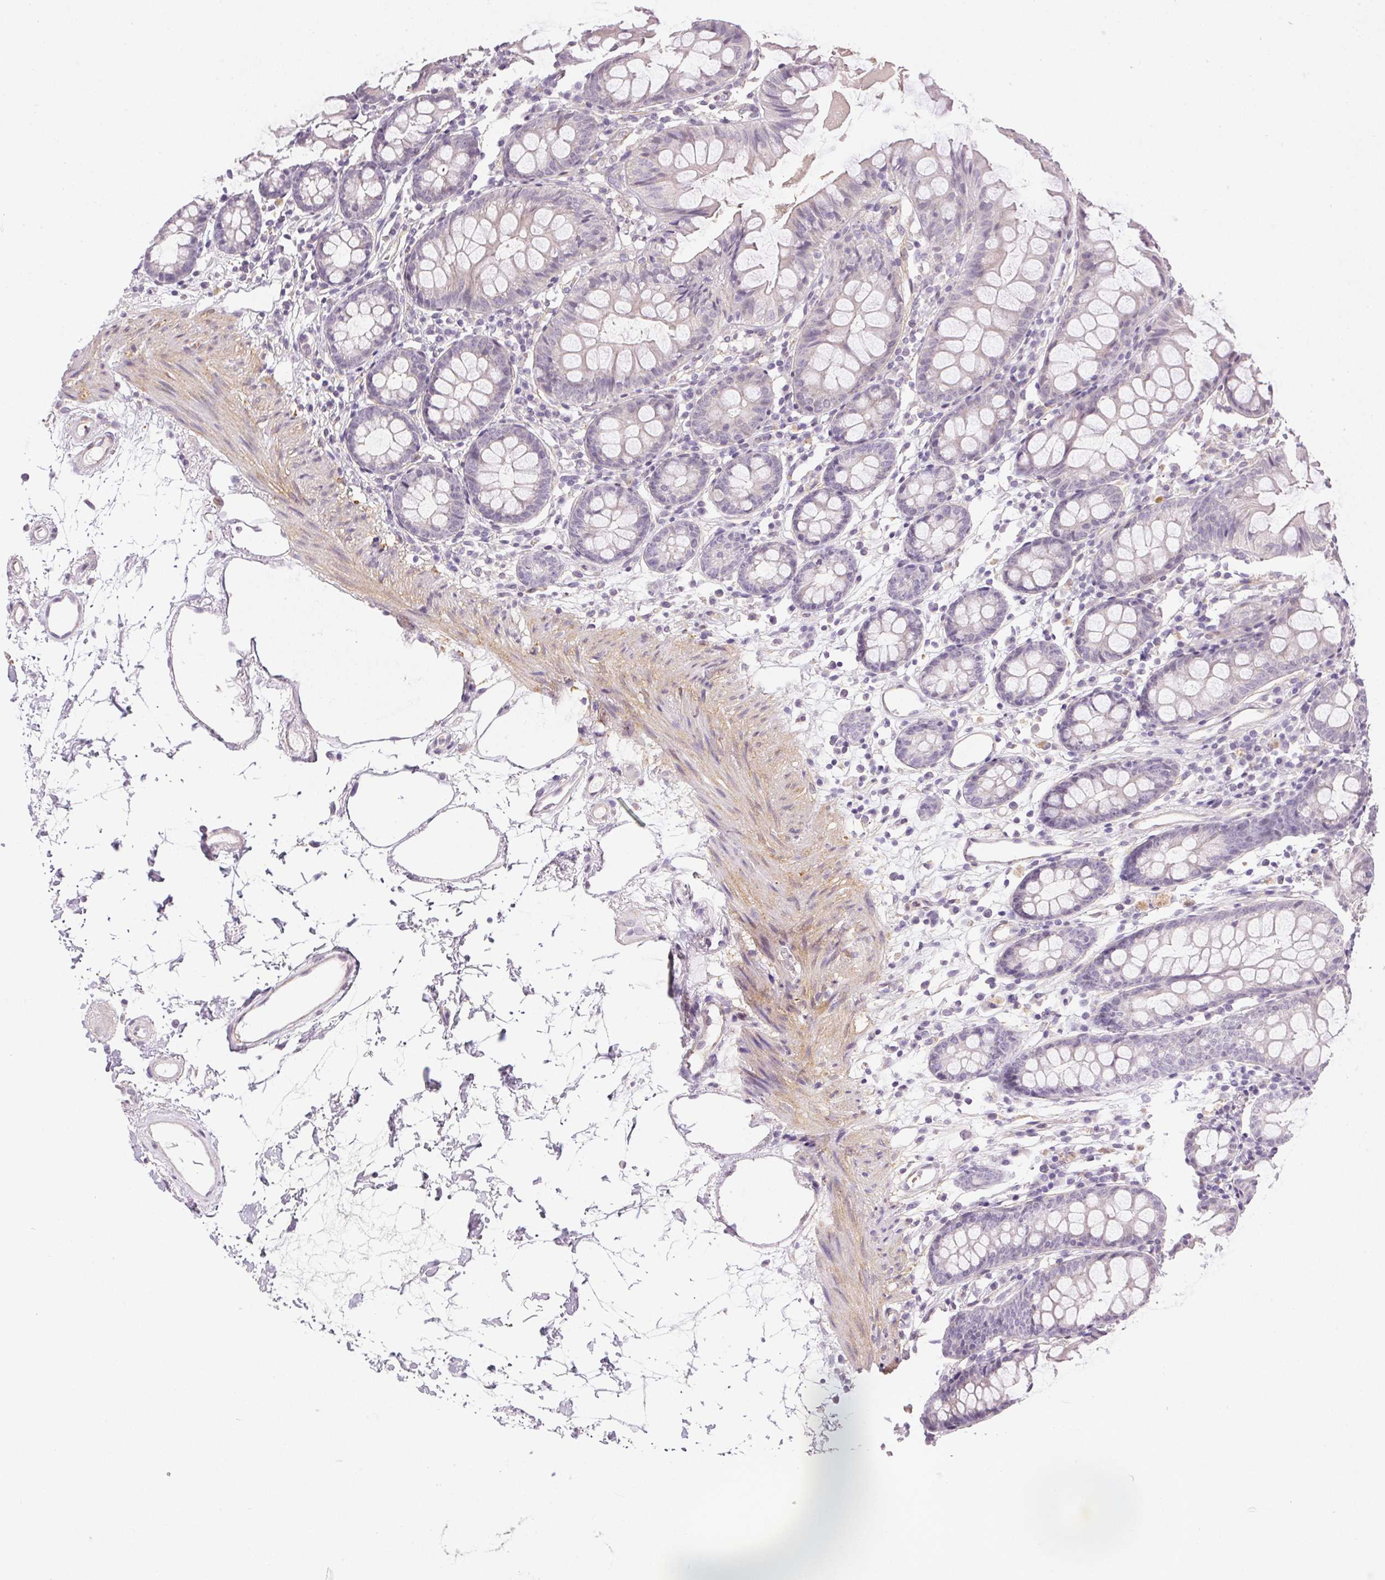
{"staining": {"intensity": "weak", "quantity": "25%-75%", "location": "cytoplasmic/membranous"}, "tissue": "colon", "cell_type": "Endothelial cells", "image_type": "normal", "snomed": [{"axis": "morphology", "description": "Normal tissue, NOS"}, {"axis": "topography", "description": "Colon"}], "caption": "DAB immunohistochemical staining of normal human colon displays weak cytoplasmic/membranous protein staining in about 25%-75% of endothelial cells. (brown staining indicates protein expression, while blue staining denotes nuclei).", "gene": "PRL", "patient": {"sex": "female", "age": 84}}